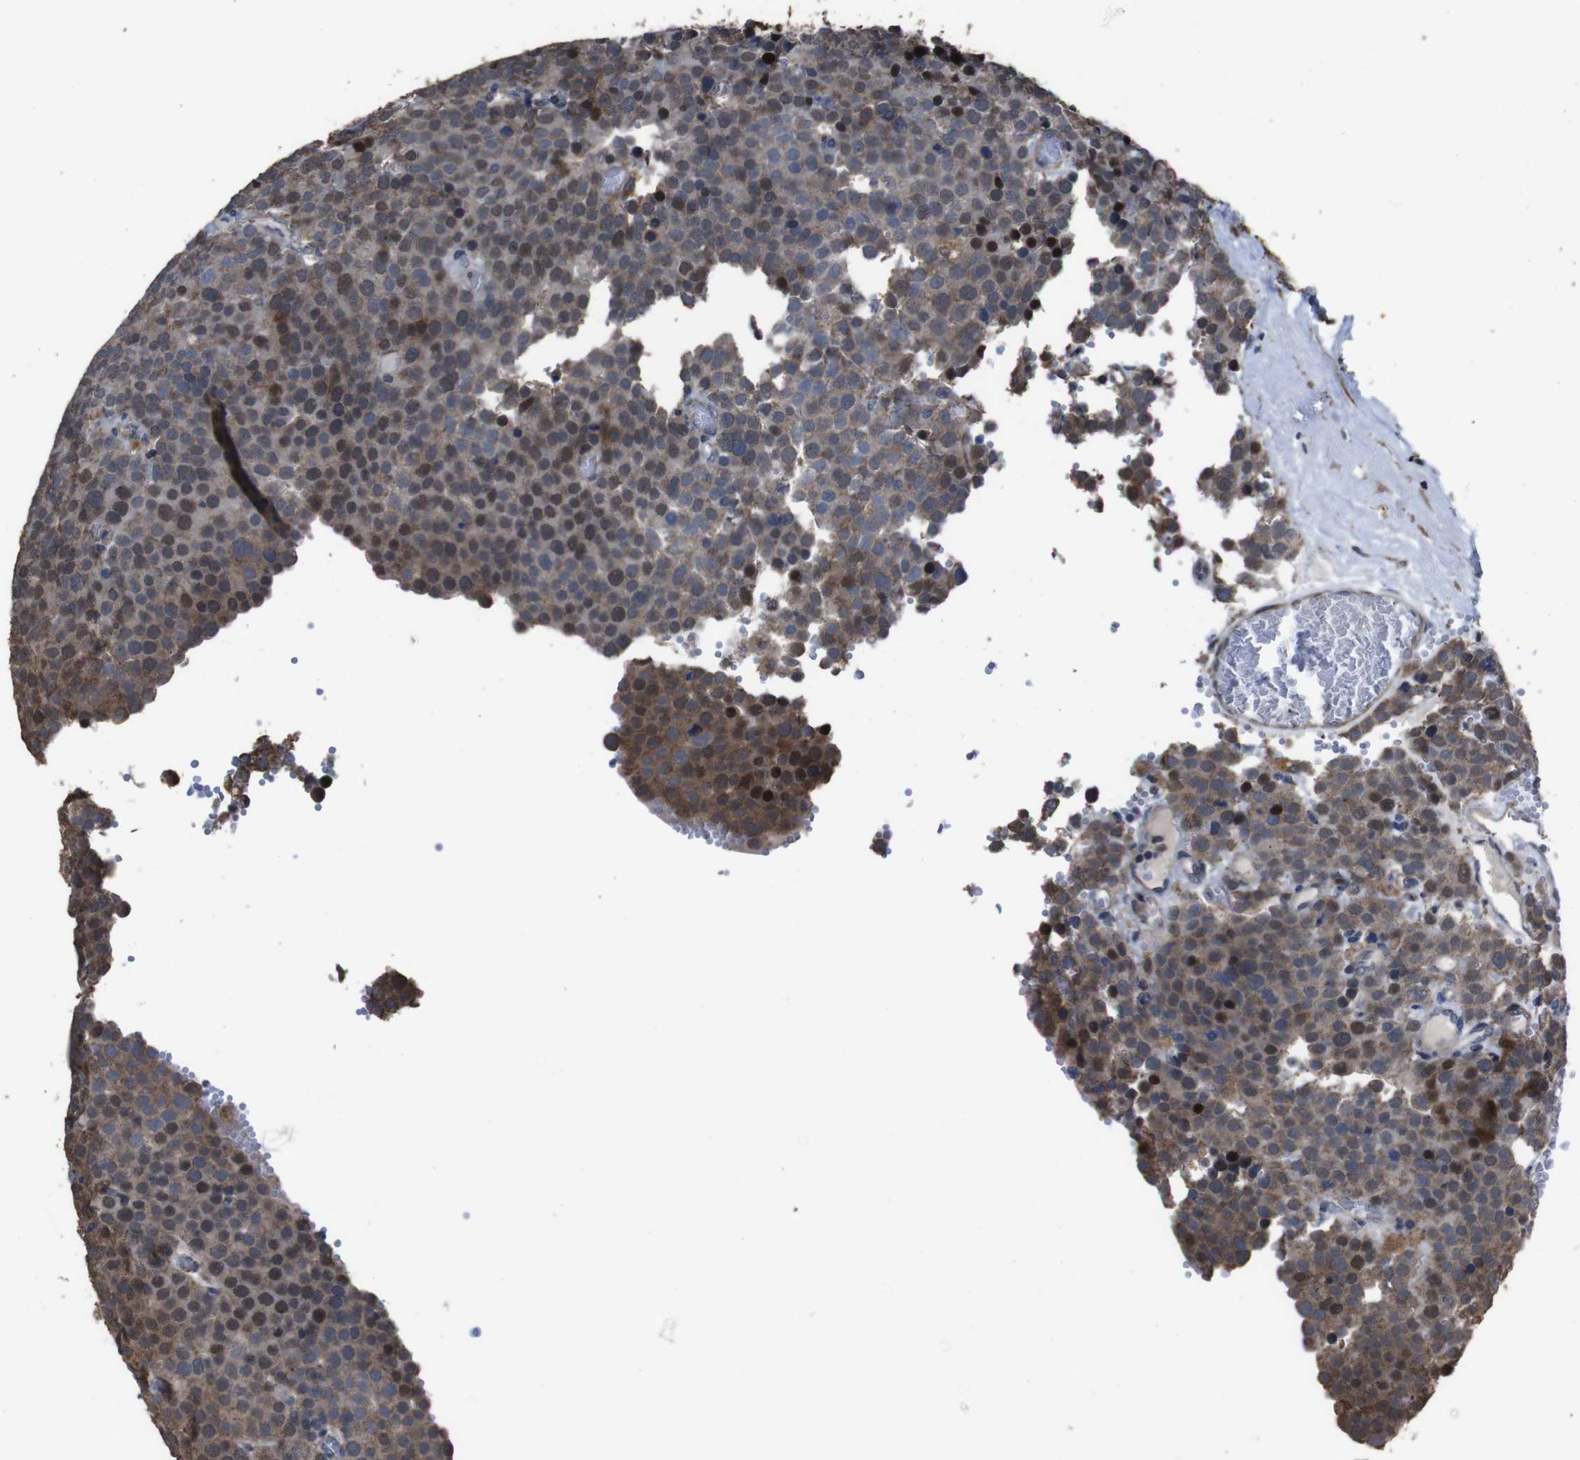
{"staining": {"intensity": "moderate", "quantity": ">75%", "location": "cytoplasmic/membranous,nuclear"}, "tissue": "testis cancer", "cell_type": "Tumor cells", "image_type": "cancer", "snomed": [{"axis": "morphology", "description": "Normal tissue, NOS"}, {"axis": "morphology", "description": "Seminoma, NOS"}, {"axis": "topography", "description": "Testis"}], "caption": "Immunohistochemical staining of testis cancer (seminoma) reveals medium levels of moderate cytoplasmic/membranous and nuclear protein positivity in approximately >75% of tumor cells. (DAB = brown stain, brightfield microscopy at high magnification).", "gene": "SNN", "patient": {"sex": "male", "age": 71}}